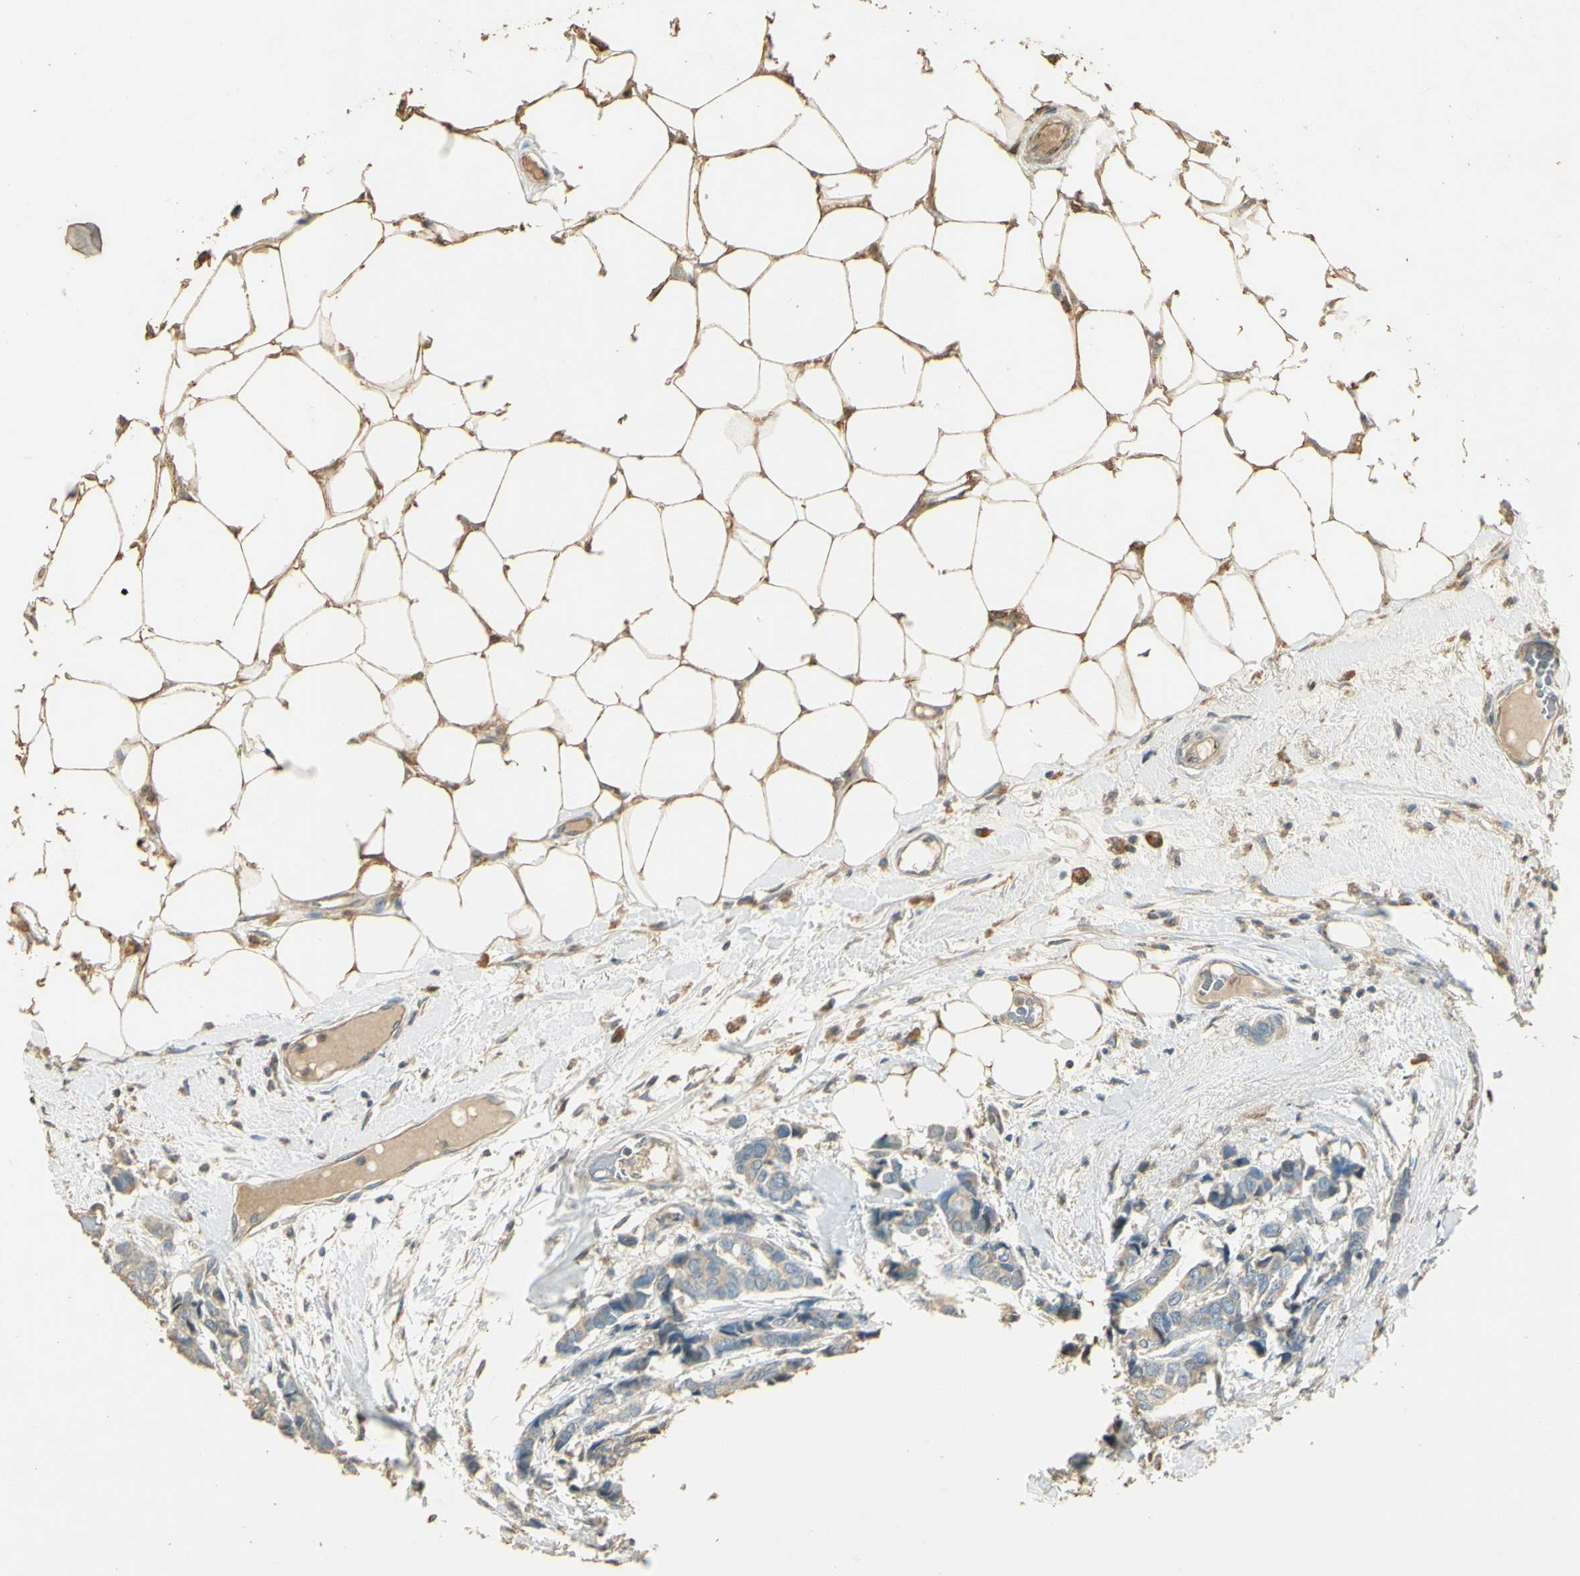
{"staining": {"intensity": "weak", "quantity": "25%-75%", "location": "cytoplasmic/membranous"}, "tissue": "breast cancer", "cell_type": "Tumor cells", "image_type": "cancer", "snomed": [{"axis": "morphology", "description": "Duct carcinoma"}, {"axis": "topography", "description": "Breast"}], "caption": "Approximately 25%-75% of tumor cells in human invasive ductal carcinoma (breast) exhibit weak cytoplasmic/membranous protein expression as visualized by brown immunohistochemical staining.", "gene": "UXS1", "patient": {"sex": "female", "age": 87}}